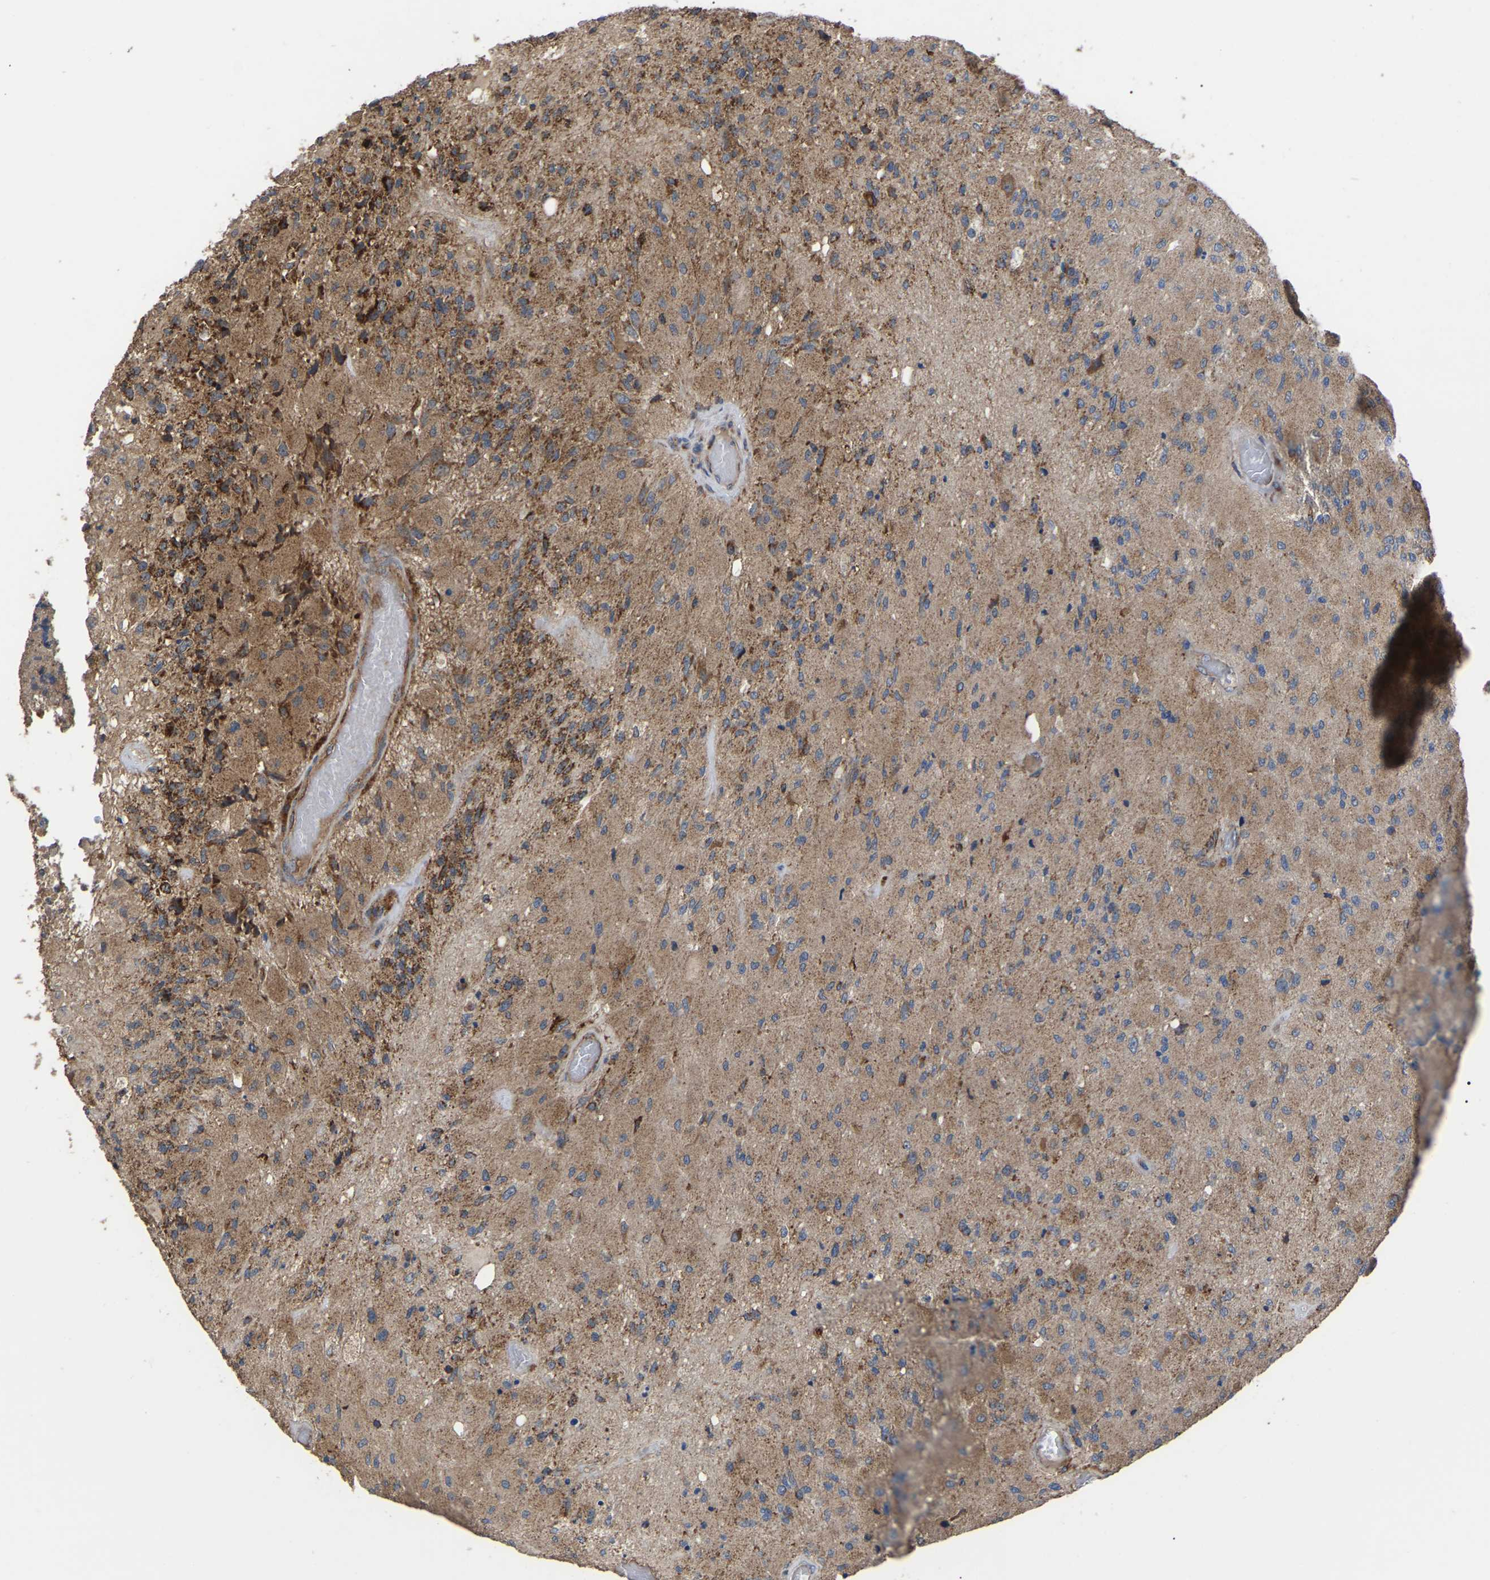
{"staining": {"intensity": "moderate", "quantity": "25%-75%", "location": "cytoplasmic/membranous"}, "tissue": "glioma", "cell_type": "Tumor cells", "image_type": "cancer", "snomed": [{"axis": "morphology", "description": "Normal tissue, NOS"}, {"axis": "morphology", "description": "Glioma, malignant, High grade"}, {"axis": "topography", "description": "Cerebral cortex"}], "caption": "Immunohistochemistry (IHC) micrograph of neoplastic tissue: human high-grade glioma (malignant) stained using IHC shows medium levels of moderate protein expression localized specifically in the cytoplasmic/membranous of tumor cells, appearing as a cytoplasmic/membranous brown color.", "gene": "GCC1", "patient": {"sex": "male", "age": 77}}